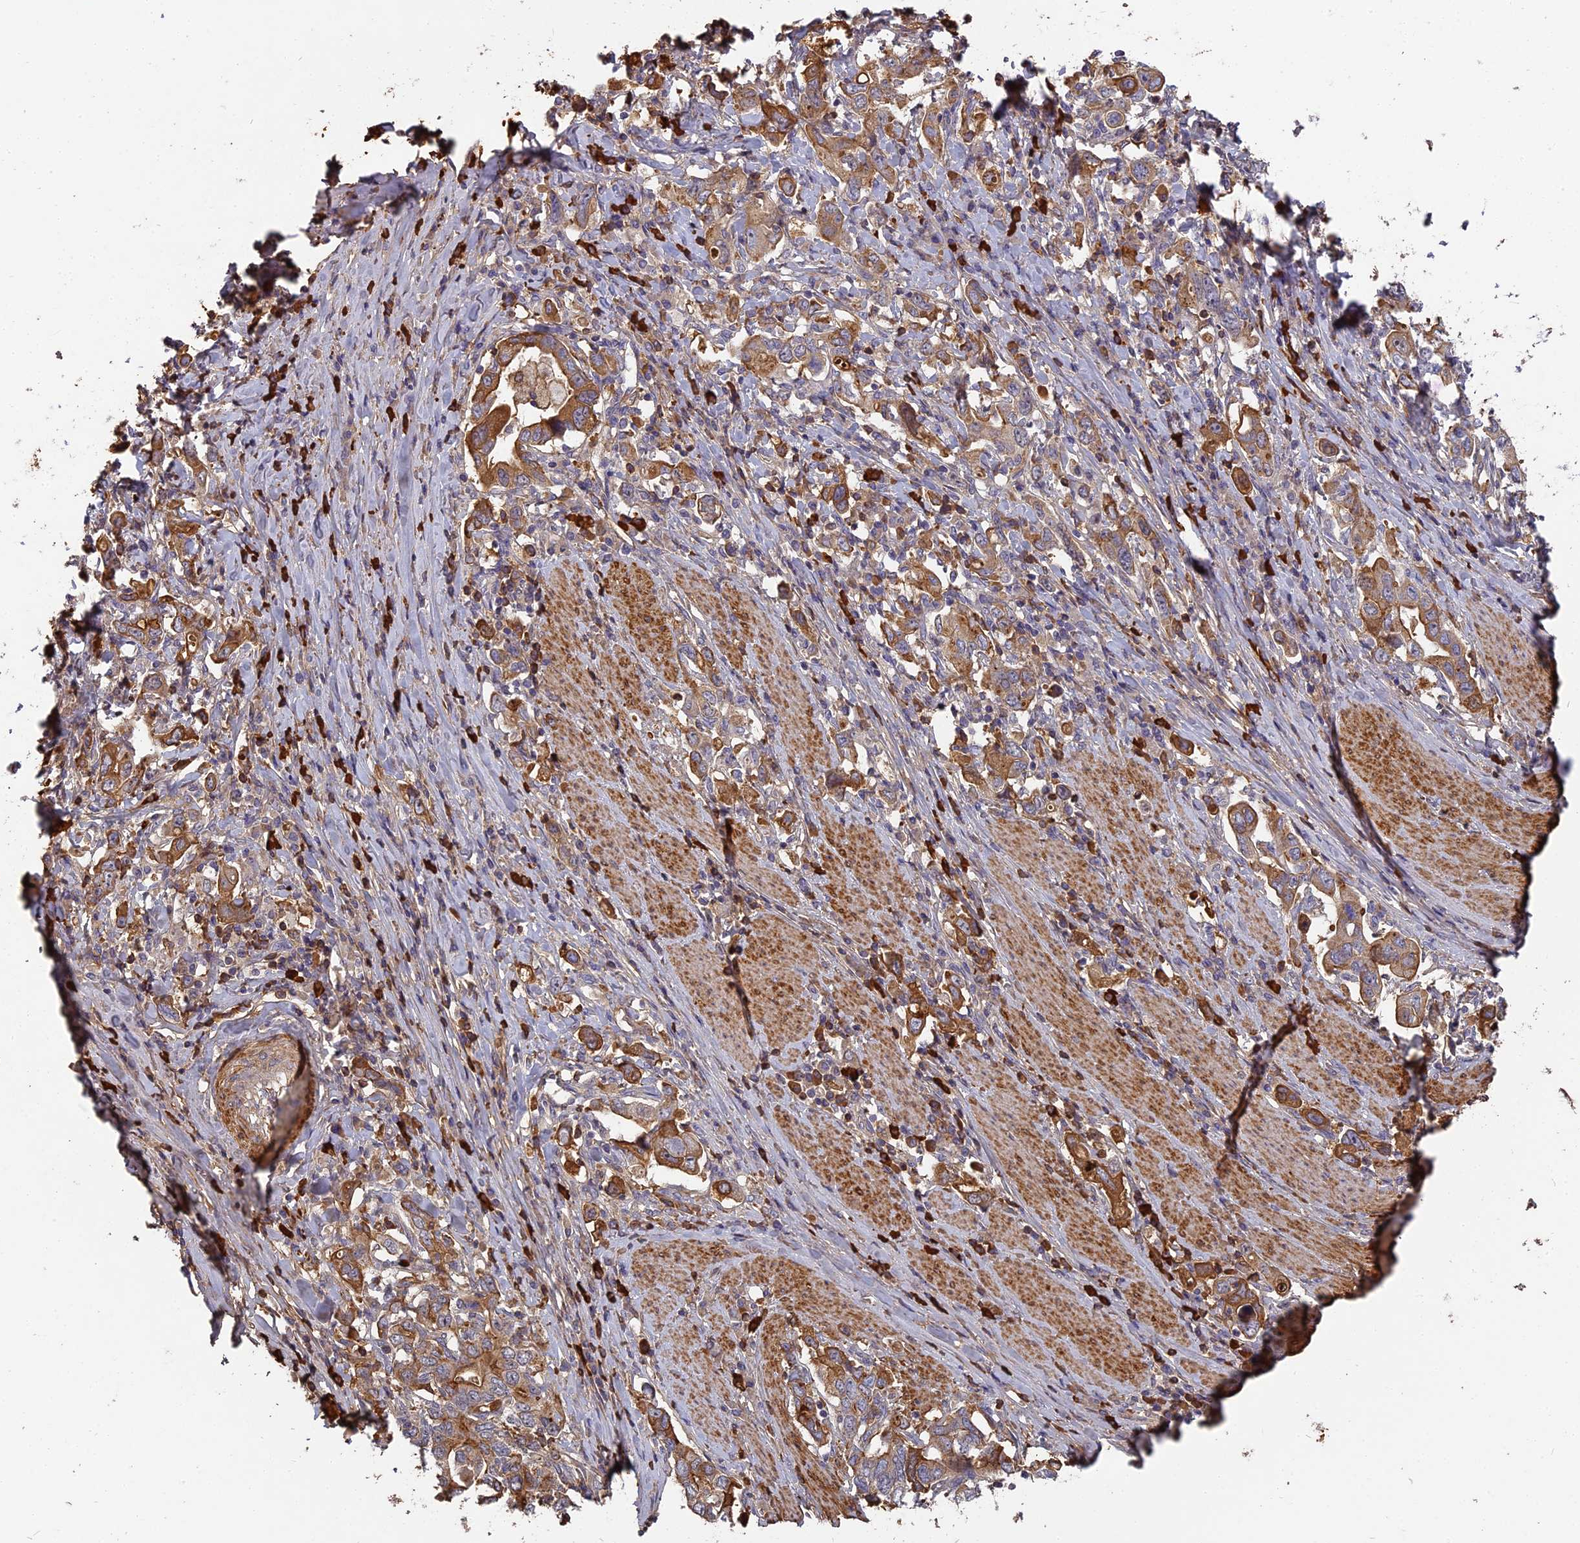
{"staining": {"intensity": "moderate", "quantity": ">75%", "location": "cytoplasmic/membranous"}, "tissue": "stomach cancer", "cell_type": "Tumor cells", "image_type": "cancer", "snomed": [{"axis": "morphology", "description": "Adenocarcinoma, NOS"}, {"axis": "topography", "description": "Stomach, upper"}, {"axis": "topography", "description": "Stomach"}], "caption": "High-magnification brightfield microscopy of stomach cancer (adenocarcinoma) stained with DAB (brown) and counterstained with hematoxylin (blue). tumor cells exhibit moderate cytoplasmic/membranous staining is appreciated in approximately>75% of cells.", "gene": "ERMAP", "patient": {"sex": "male", "age": 62}}